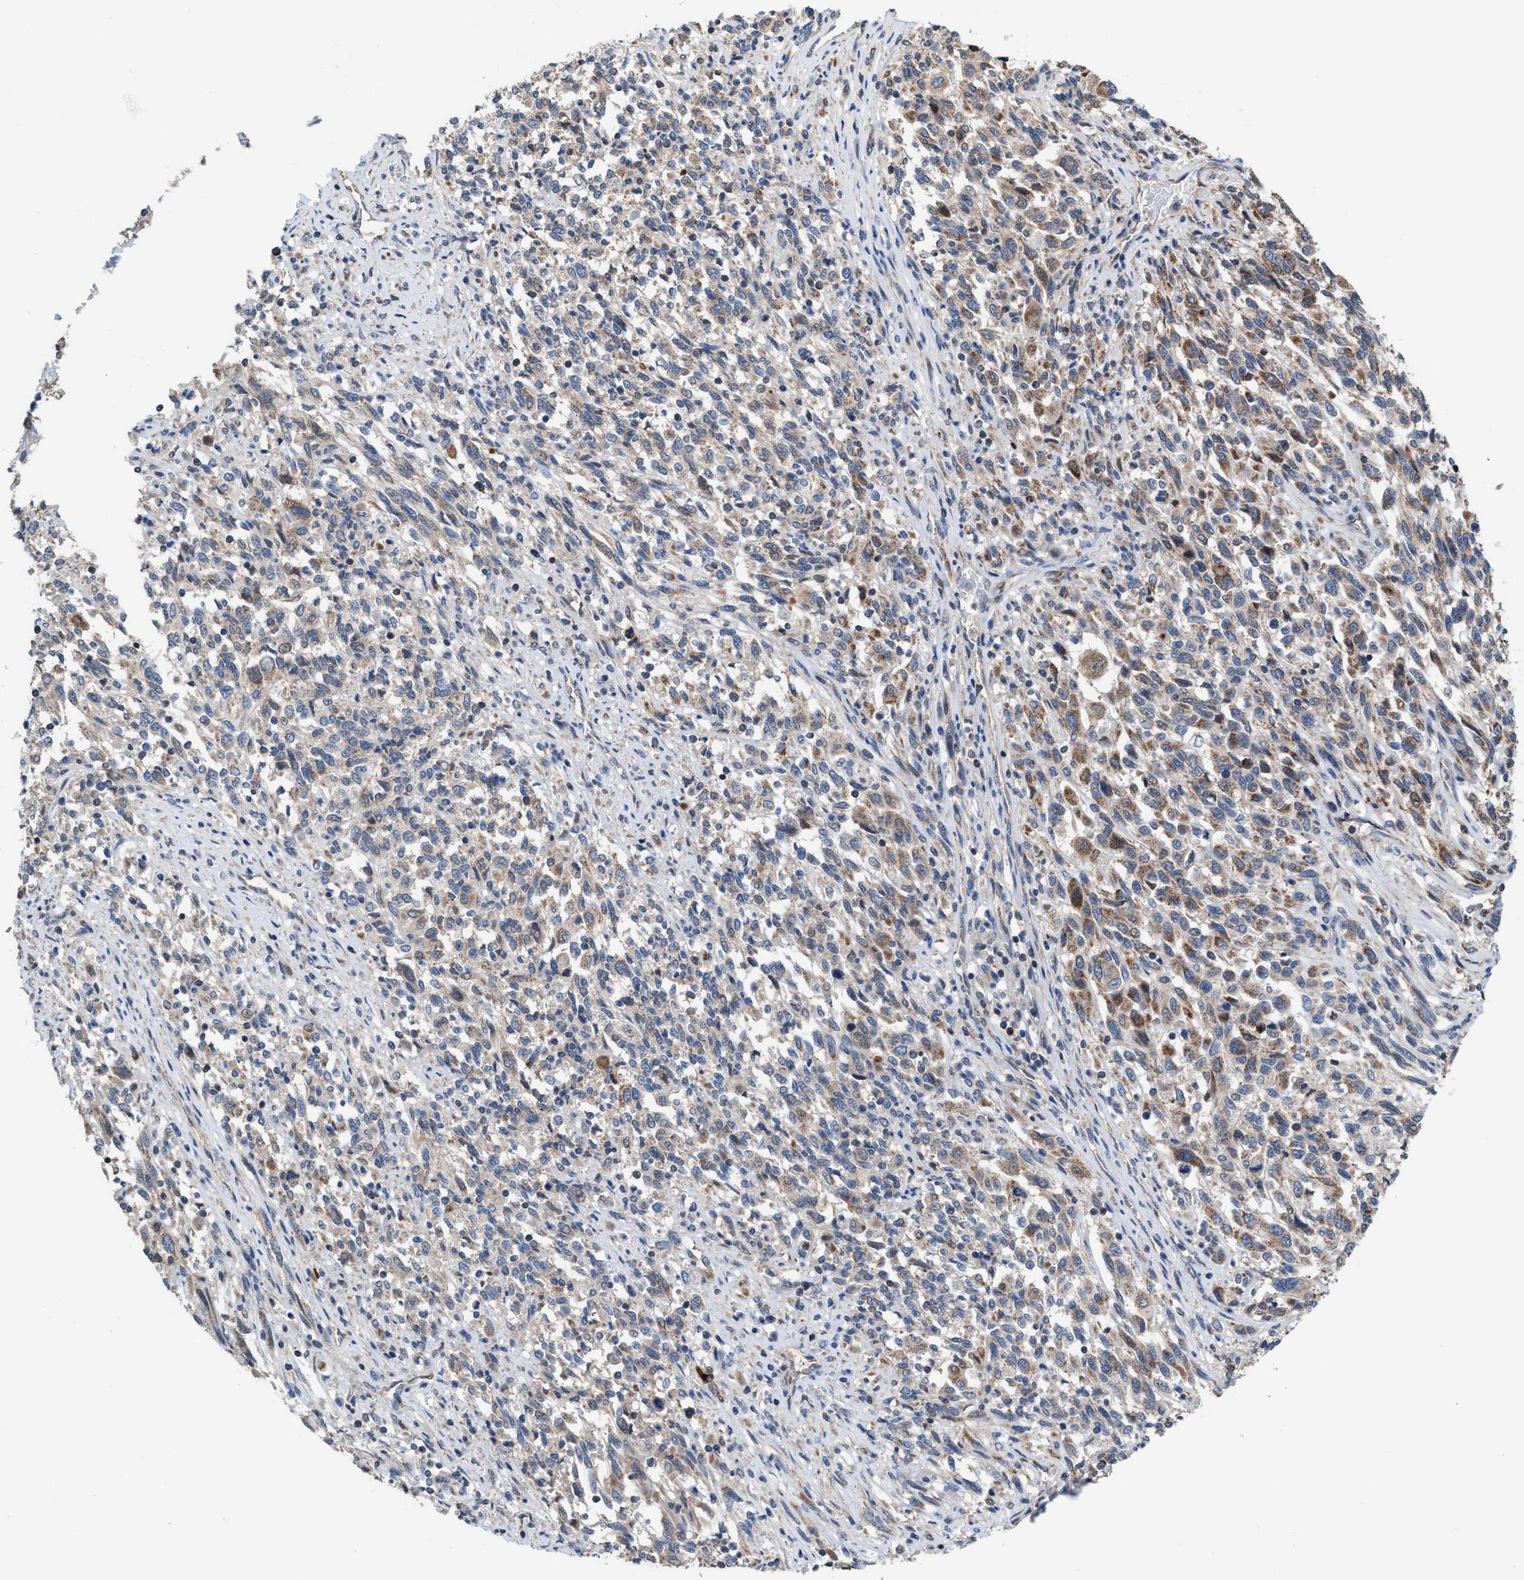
{"staining": {"intensity": "weak", "quantity": ">75%", "location": "cytoplasmic/membranous"}, "tissue": "melanoma", "cell_type": "Tumor cells", "image_type": "cancer", "snomed": [{"axis": "morphology", "description": "Malignant melanoma, Metastatic site"}, {"axis": "topography", "description": "Lymph node"}], "caption": "DAB (3,3'-diaminobenzidine) immunohistochemical staining of human melanoma shows weak cytoplasmic/membranous protein positivity in approximately >75% of tumor cells.", "gene": "MRM1", "patient": {"sex": "male", "age": 61}}